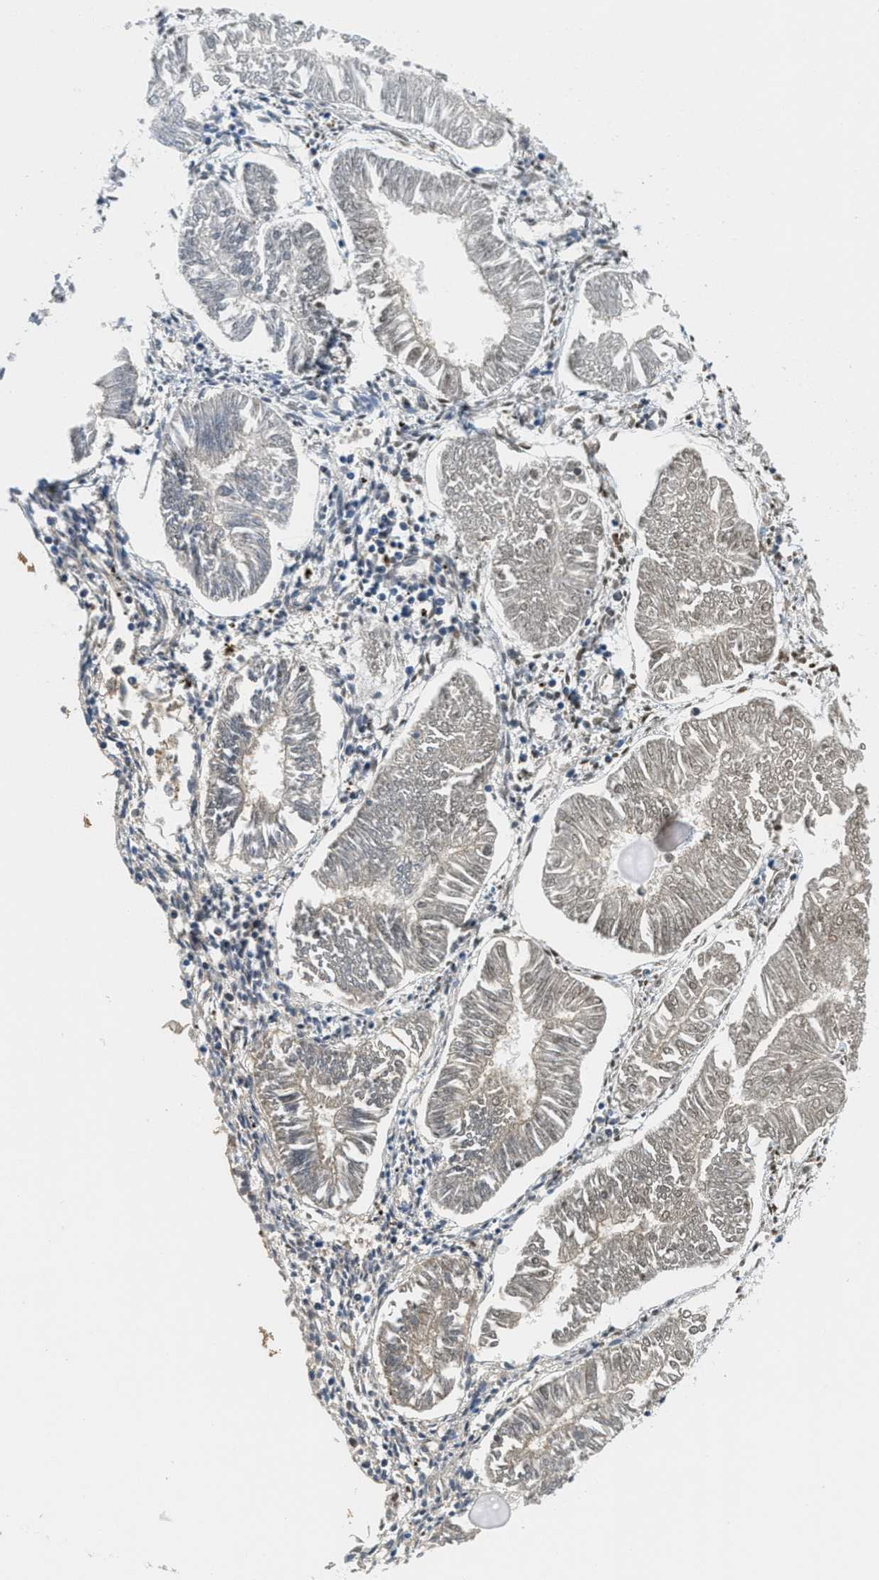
{"staining": {"intensity": "weak", "quantity": ">75%", "location": "cytoplasmic/membranous,nuclear"}, "tissue": "endometrial cancer", "cell_type": "Tumor cells", "image_type": "cancer", "snomed": [{"axis": "morphology", "description": "Adenocarcinoma, NOS"}, {"axis": "topography", "description": "Endometrium"}], "caption": "IHC (DAB (3,3'-diaminobenzidine)) staining of human adenocarcinoma (endometrial) exhibits weak cytoplasmic/membranous and nuclear protein staining in approximately >75% of tumor cells.", "gene": "SERPINA1", "patient": {"sex": "female", "age": 53}}